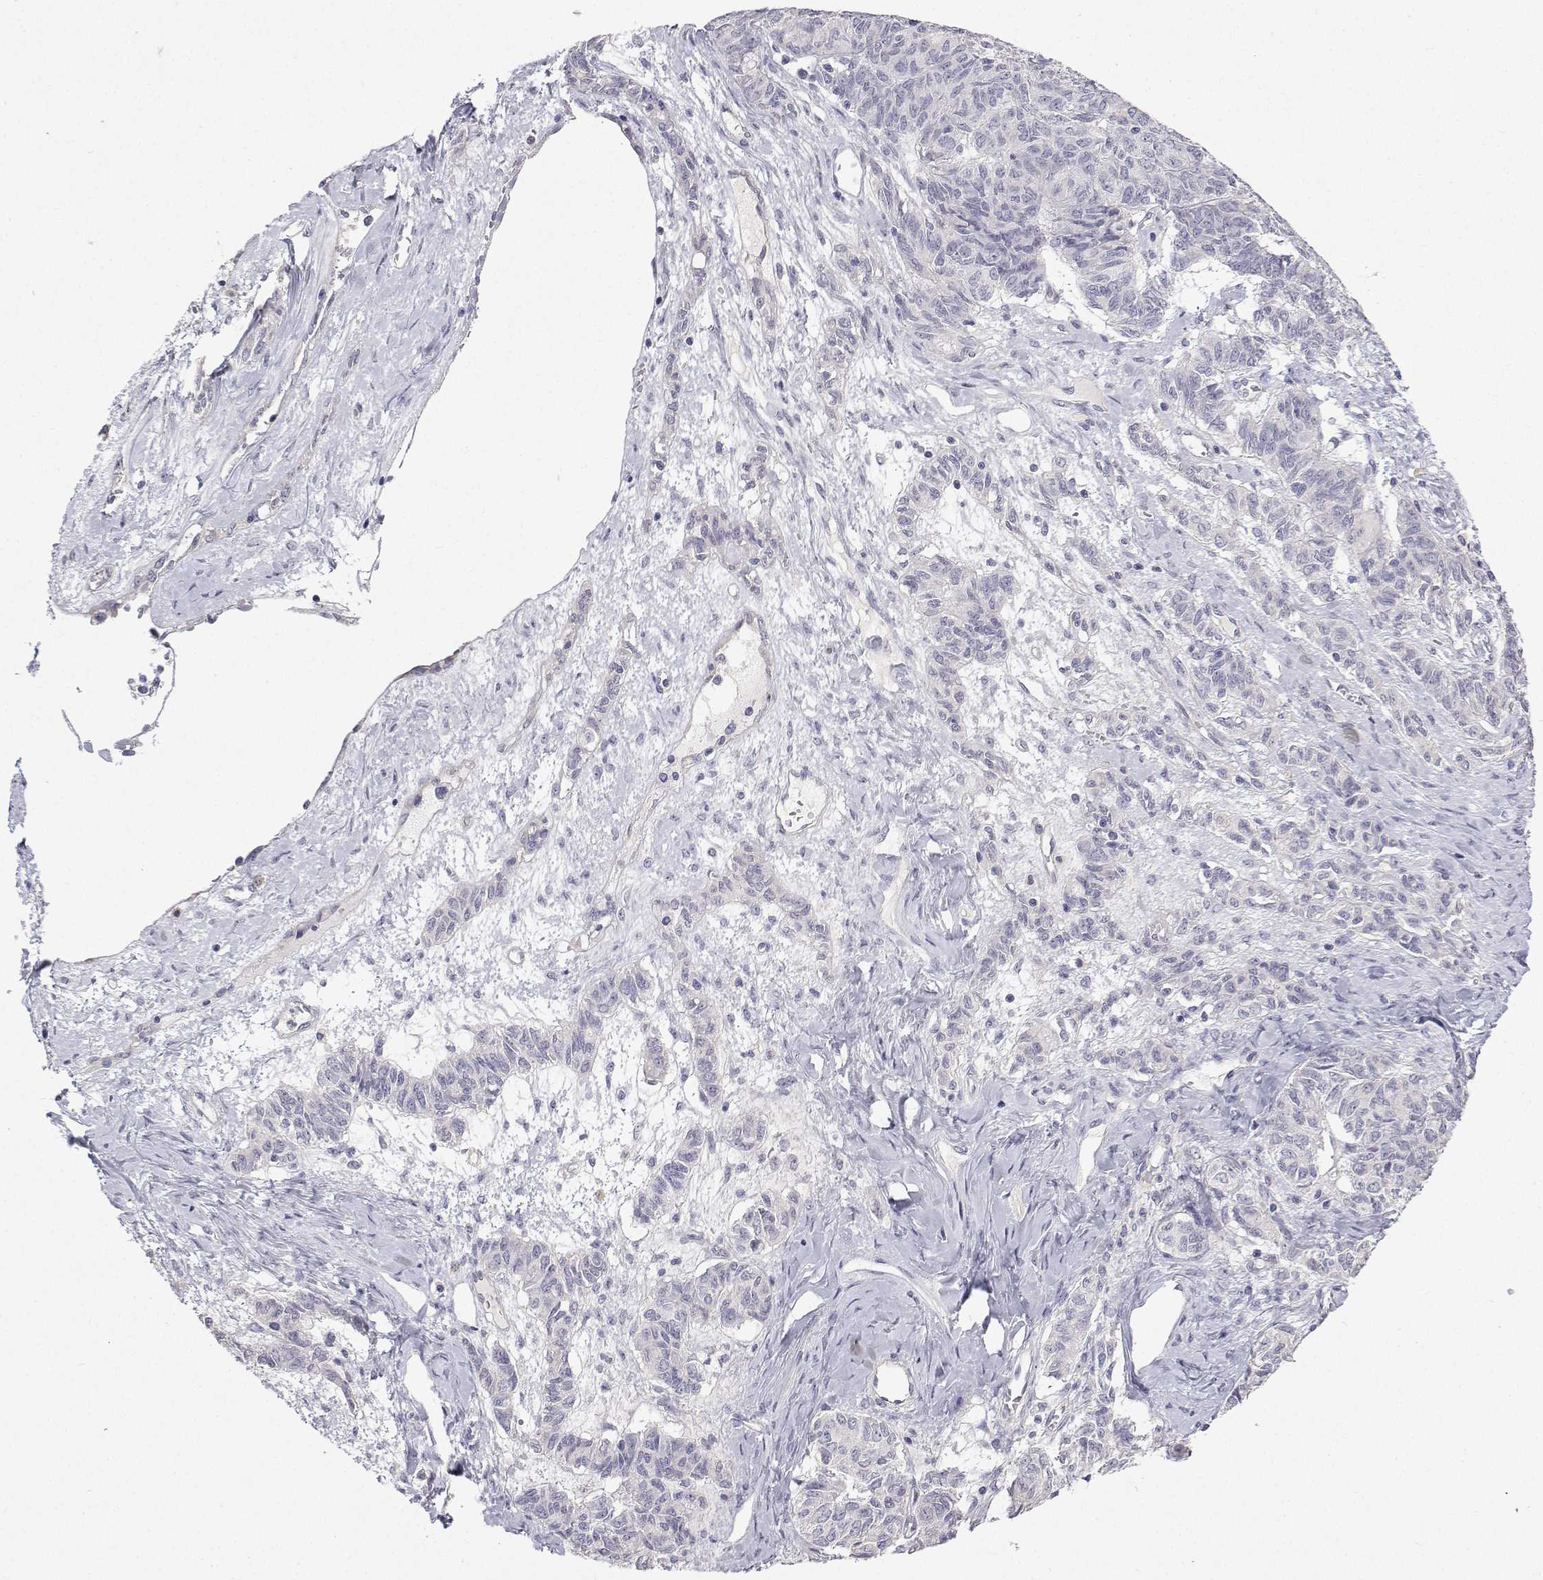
{"staining": {"intensity": "negative", "quantity": "none", "location": "none"}, "tissue": "ovarian cancer", "cell_type": "Tumor cells", "image_type": "cancer", "snomed": [{"axis": "morphology", "description": "Carcinoma, endometroid"}, {"axis": "topography", "description": "Ovary"}], "caption": "This is a histopathology image of IHC staining of ovarian cancer, which shows no positivity in tumor cells.", "gene": "ANKRD65", "patient": {"sex": "female", "age": 80}}